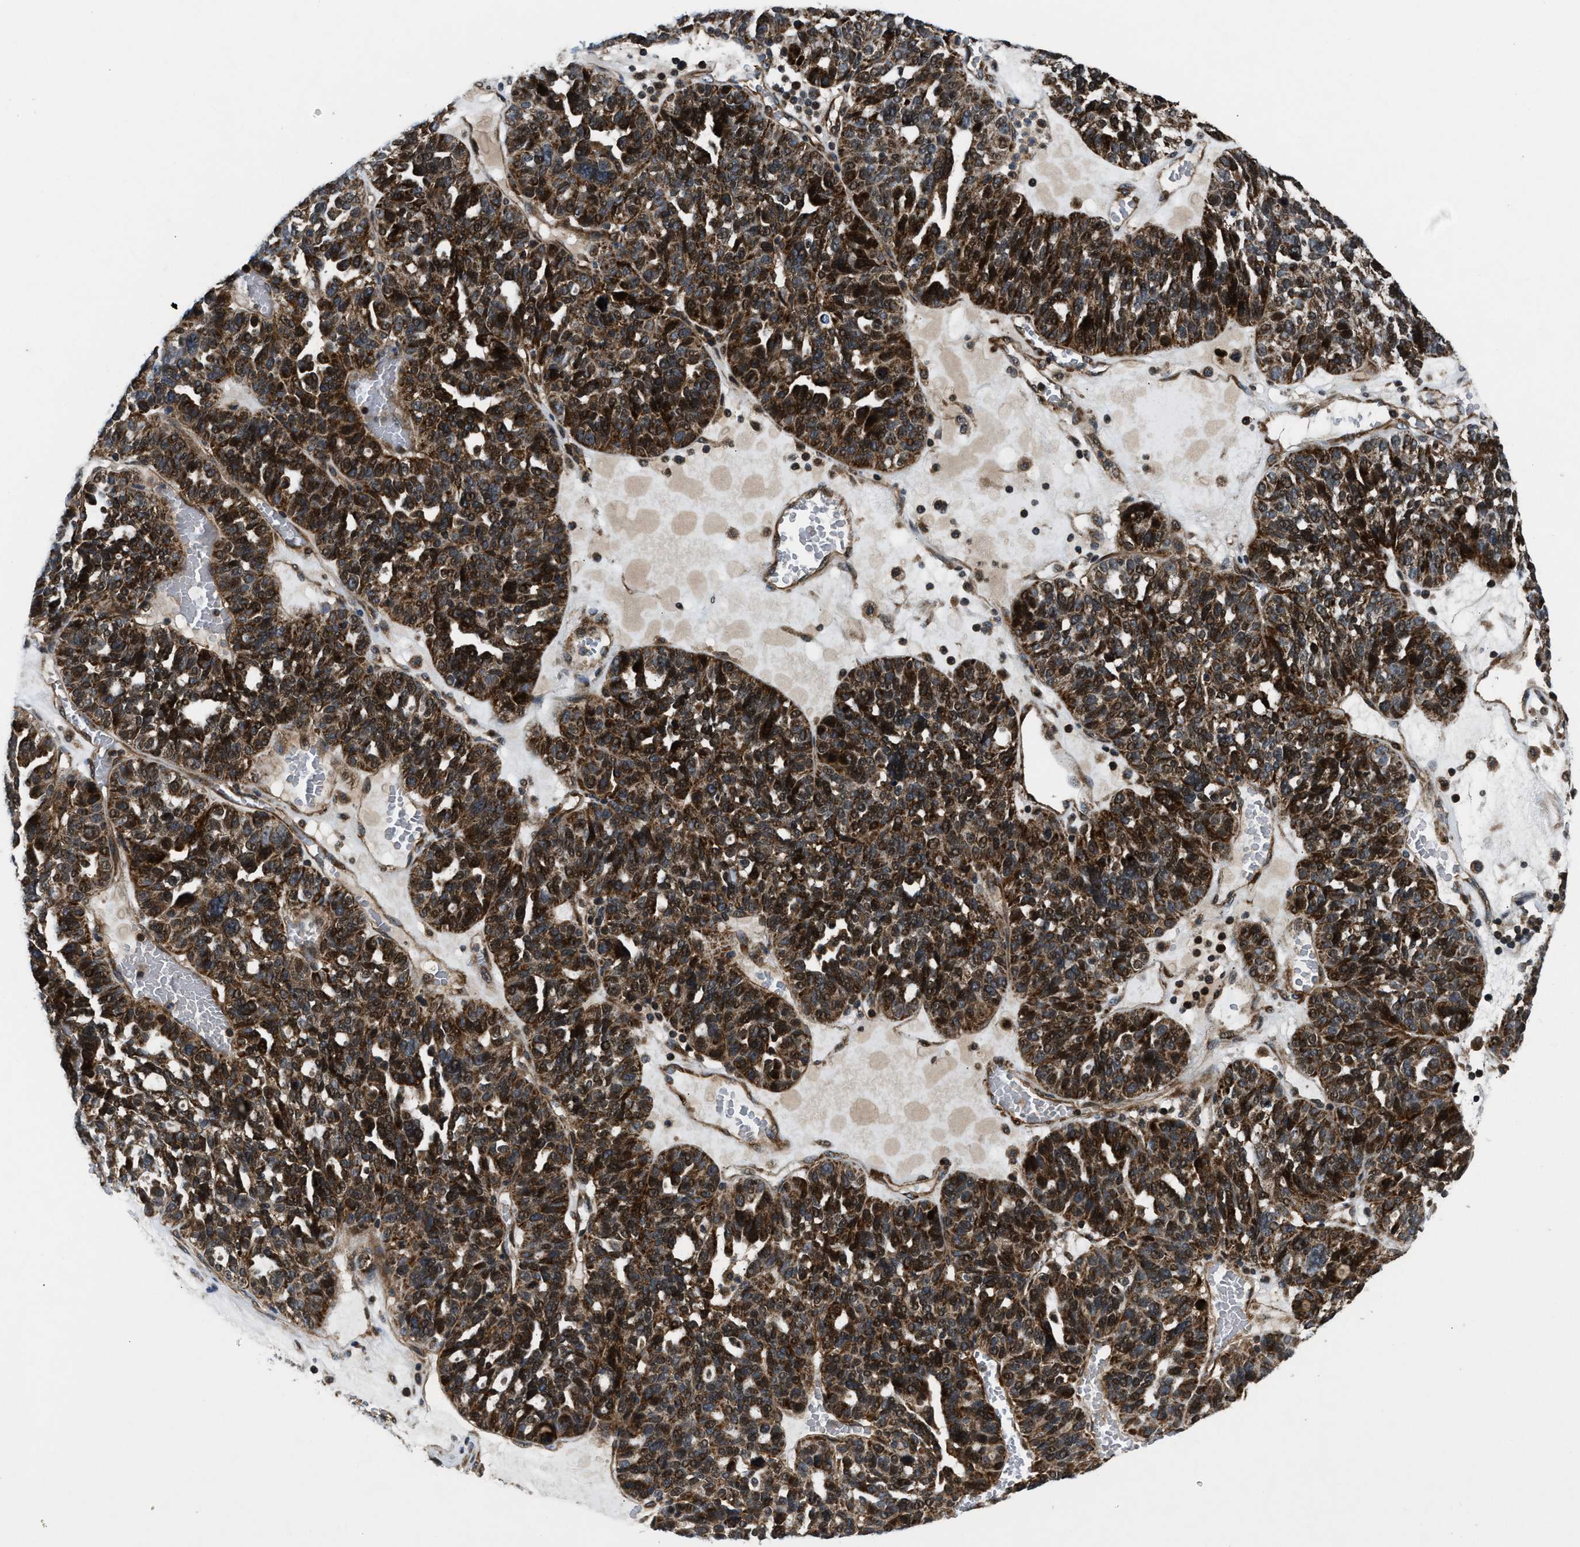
{"staining": {"intensity": "strong", "quantity": ">75%", "location": "cytoplasmic/membranous"}, "tissue": "ovarian cancer", "cell_type": "Tumor cells", "image_type": "cancer", "snomed": [{"axis": "morphology", "description": "Cystadenocarcinoma, serous, NOS"}, {"axis": "topography", "description": "Ovary"}], "caption": "IHC (DAB (3,3'-diaminobenzidine)) staining of human ovarian serous cystadenocarcinoma shows strong cytoplasmic/membranous protein staining in approximately >75% of tumor cells. Immunohistochemistry (ihc) stains the protein of interest in brown and the nuclei are stained blue.", "gene": "PNPLA8", "patient": {"sex": "female", "age": 59}}